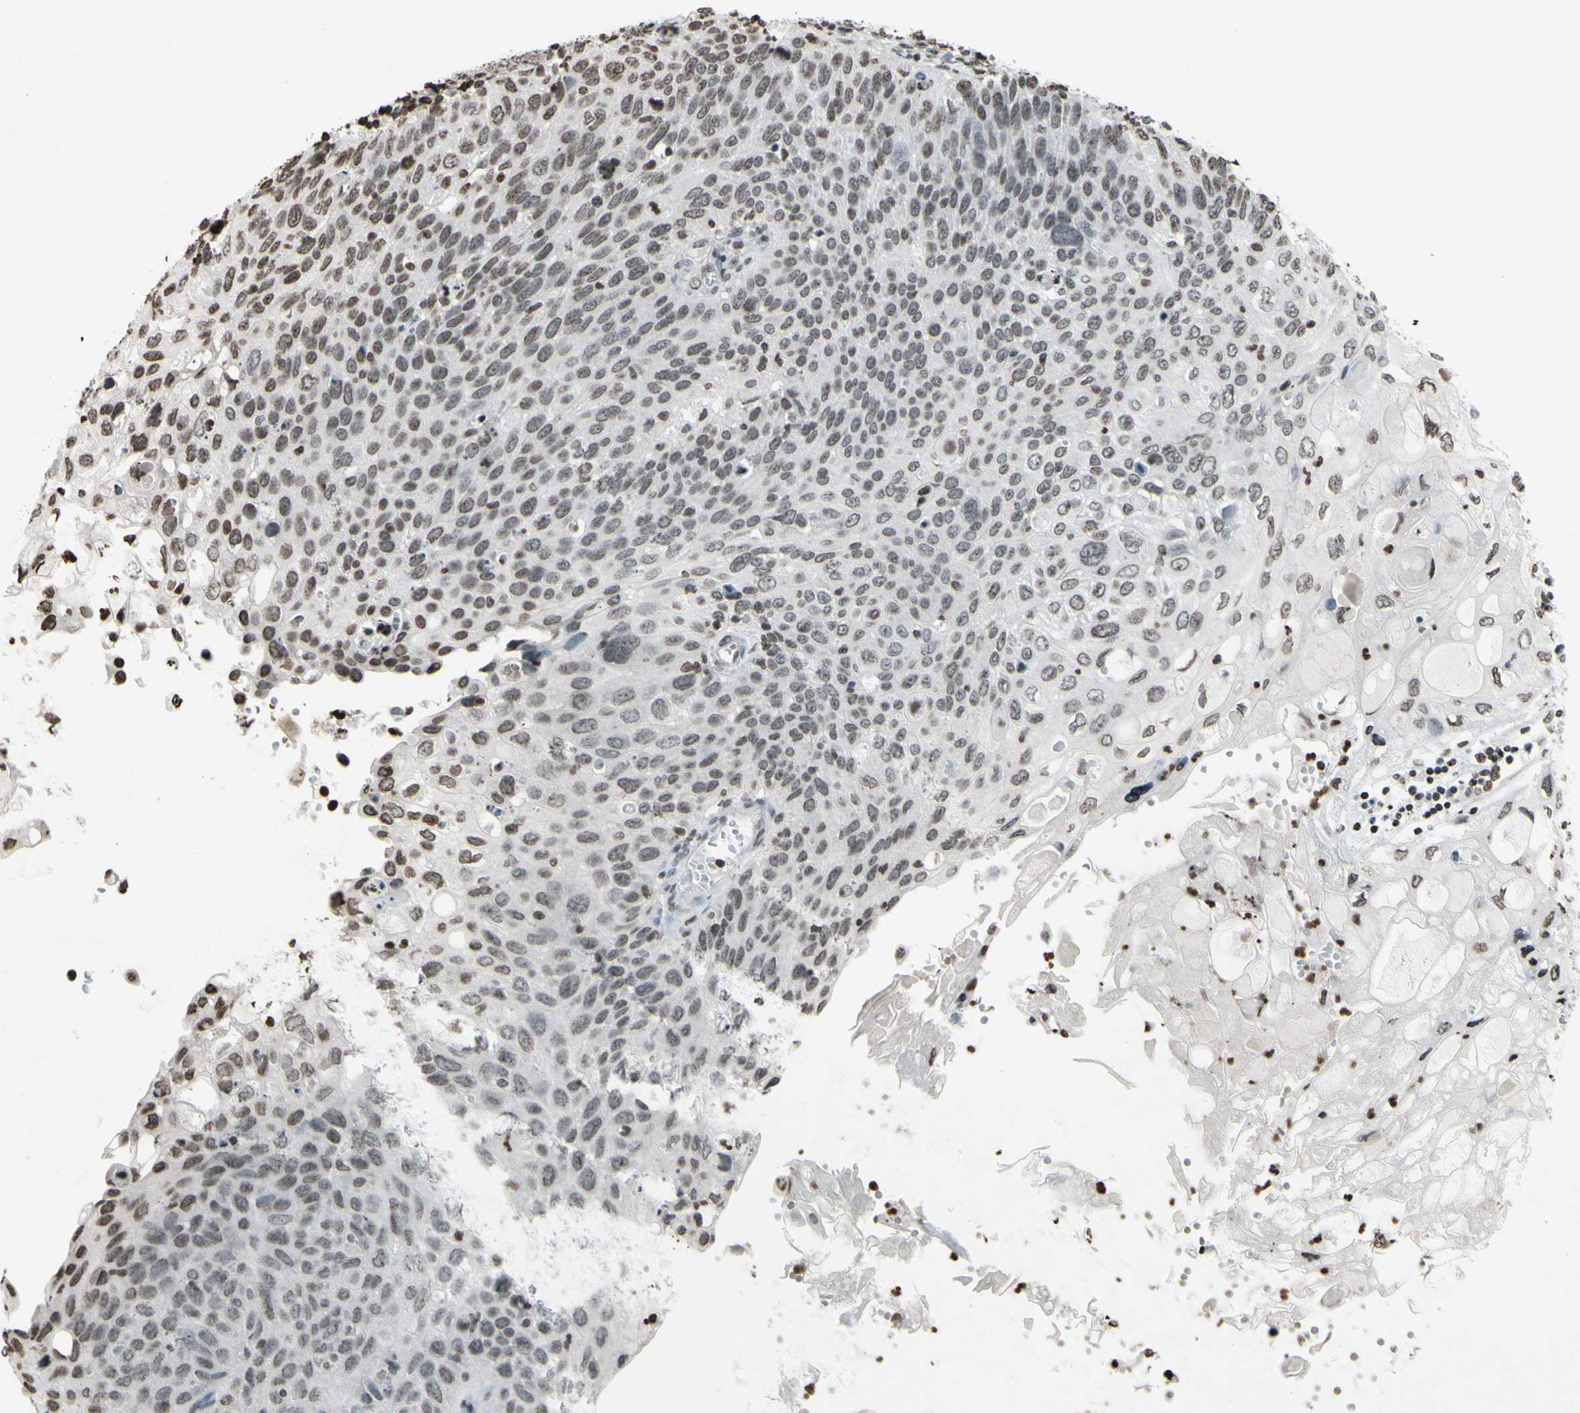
{"staining": {"intensity": "negative", "quantity": "none", "location": "none"}, "tissue": "cervical cancer", "cell_type": "Tumor cells", "image_type": "cancer", "snomed": [{"axis": "morphology", "description": "Squamous cell carcinoma, NOS"}, {"axis": "topography", "description": "Cervix"}], "caption": "High power microscopy image of an IHC histopathology image of cervical cancer, revealing no significant expression in tumor cells.", "gene": "CD79B", "patient": {"sex": "female", "age": 70}}